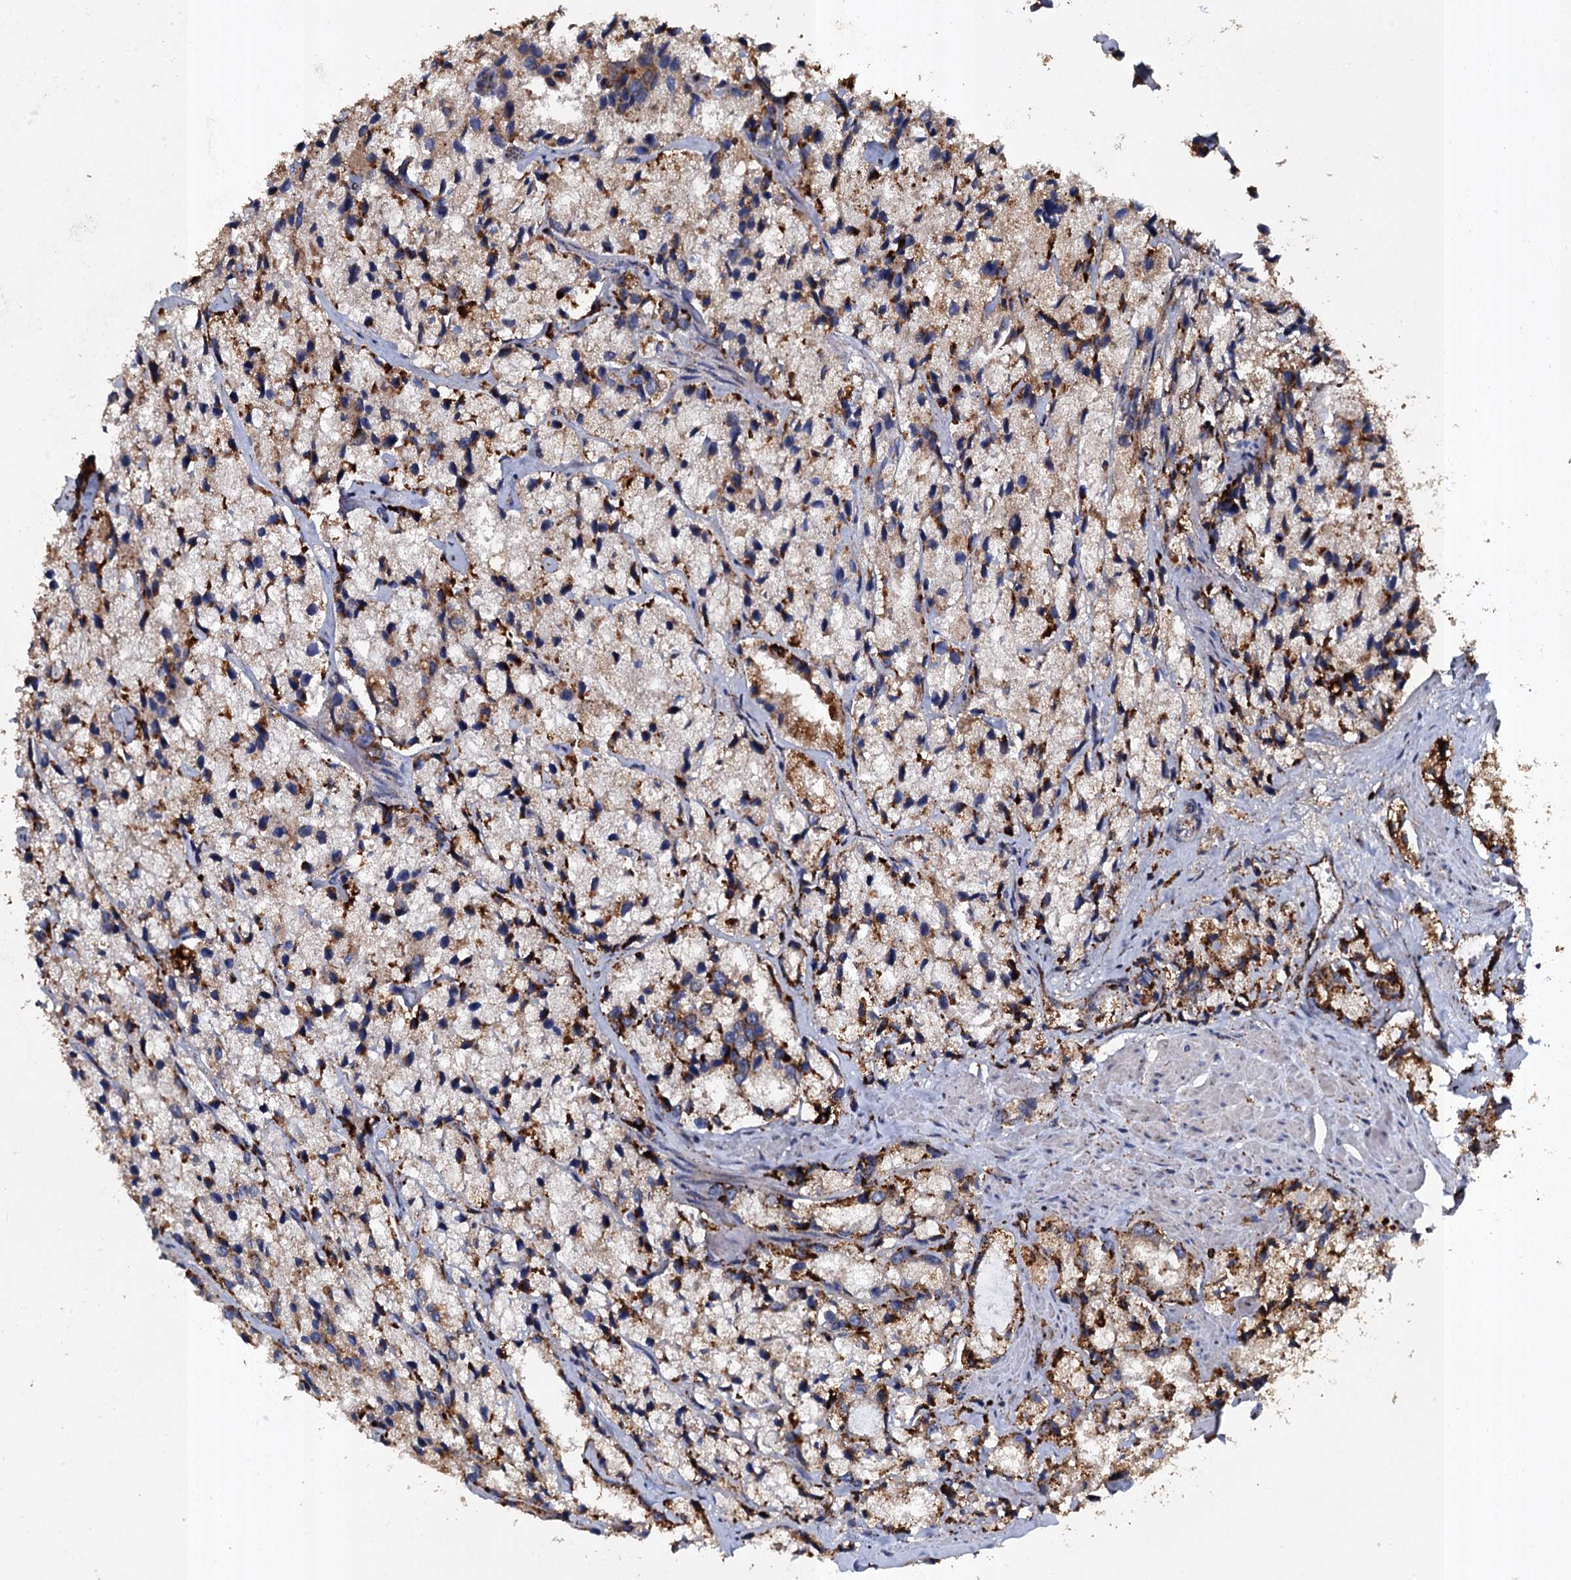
{"staining": {"intensity": "strong", "quantity": "25%-75%", "location": "cytoplasmic/membranous"}, "tissue": "prostate cancer", "cell_type": "Tumor cells", "image_type": "cancer", "snomed": [{"axis": "morphology", "description": "Adenocarcinoma, High grade"}, {"axis": "topography", "description": "Prostate"}], "caption": "Tumor cells reveal strong cytoplasmic/membranous staining in about 25%-75% of cells in prostate cancer (high-grade adenocarcinoma).", "gene": "GBA1", "patient": {"sex": "male", "age": 66}}